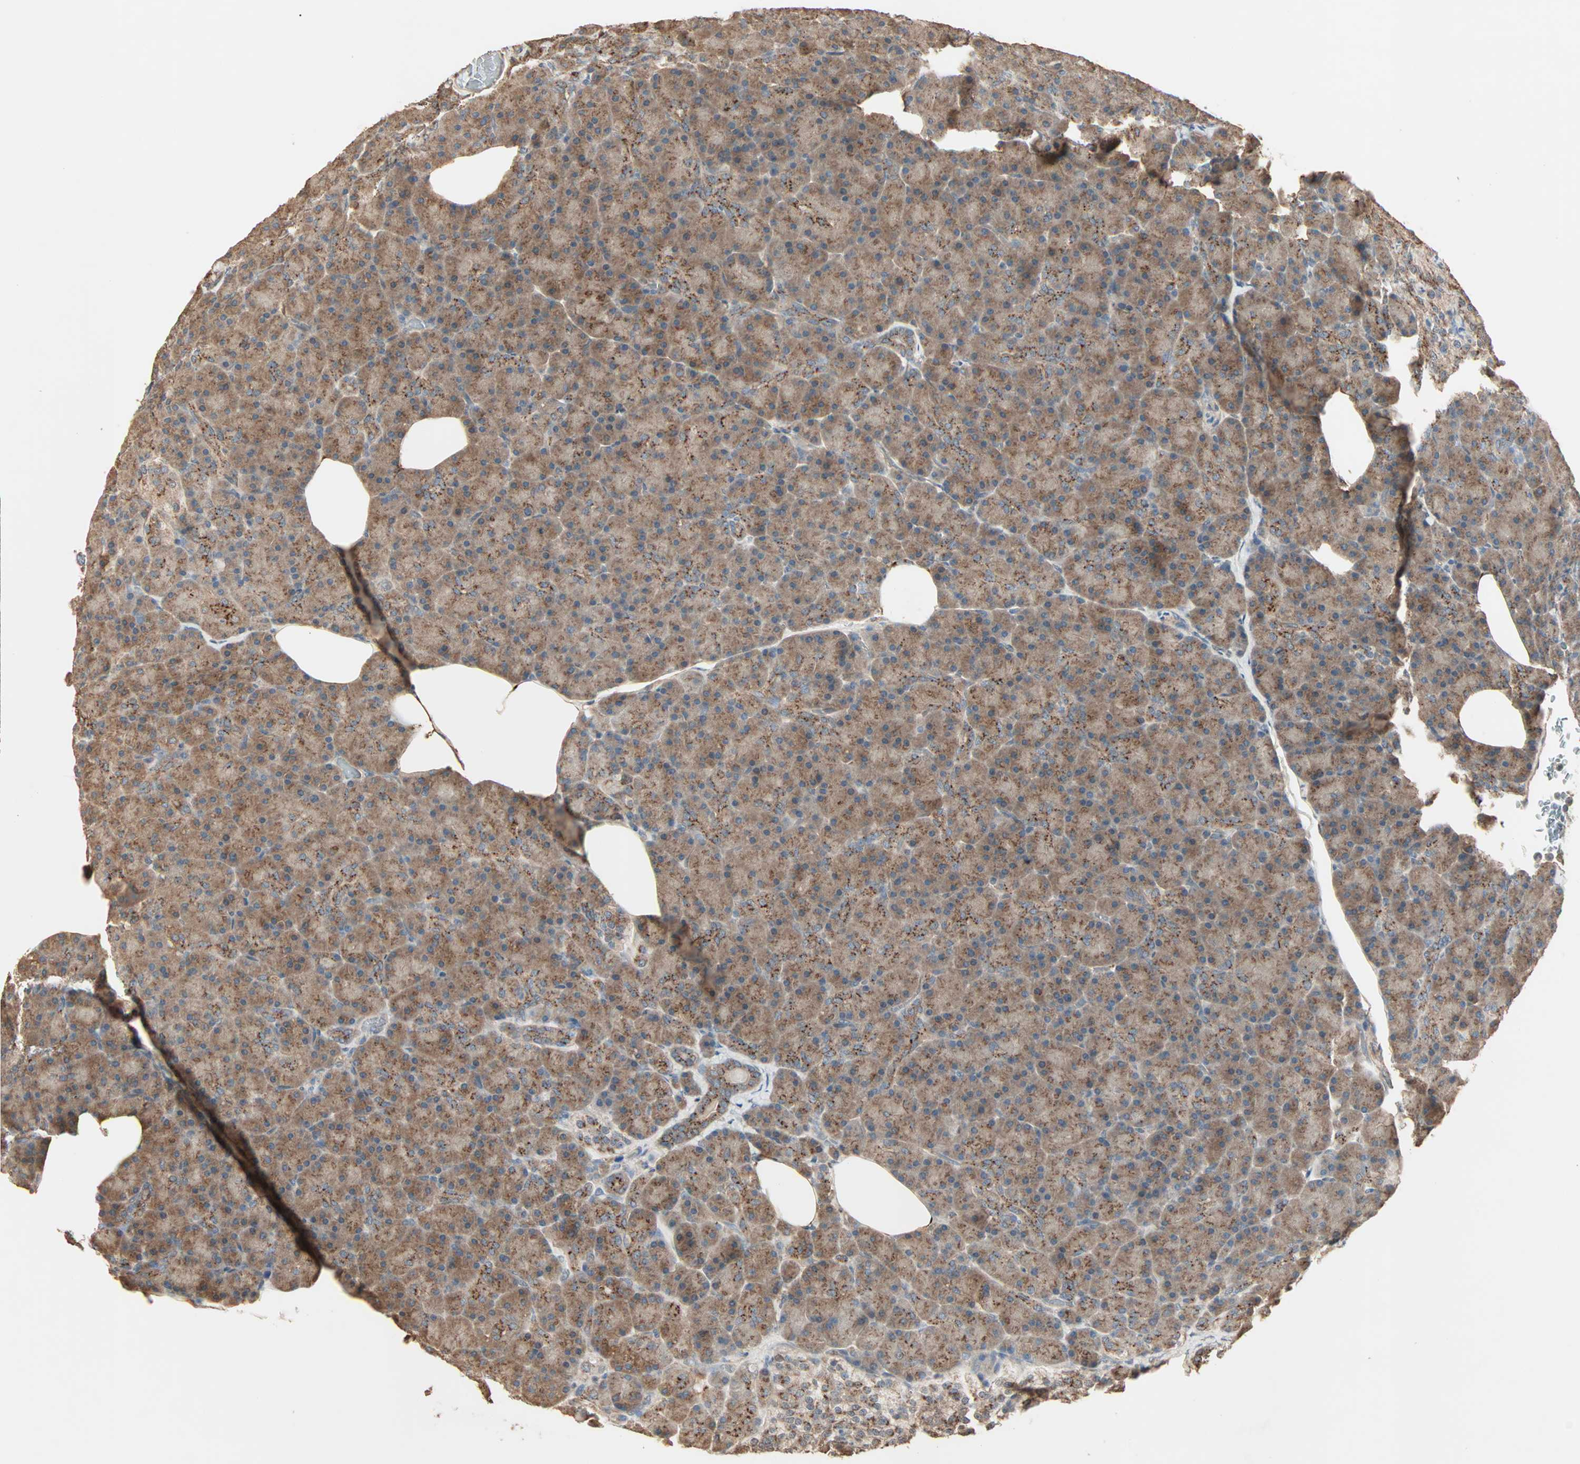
{"staining": {"intensity": "moderate", "quantity": ">75%", "location": "cytoplasmic/membranous"}, "tissue": "pancreas", "cell_type": "Exocrine glandular cells", "image_type": "normal", "snomed": [{"axis": "morphology", "description": "Normal tissue, NOS"}, {"axis": "topography", "description": "Pancreas"}], "caption": "The histopathology image reveals a brown stain indicating the presence of a protein in the cytoplasmic/membranous of exocrine glandular cells in pancreas.", "gene": "GALNT3", "patient": {"sex": "female", "age": 43}}